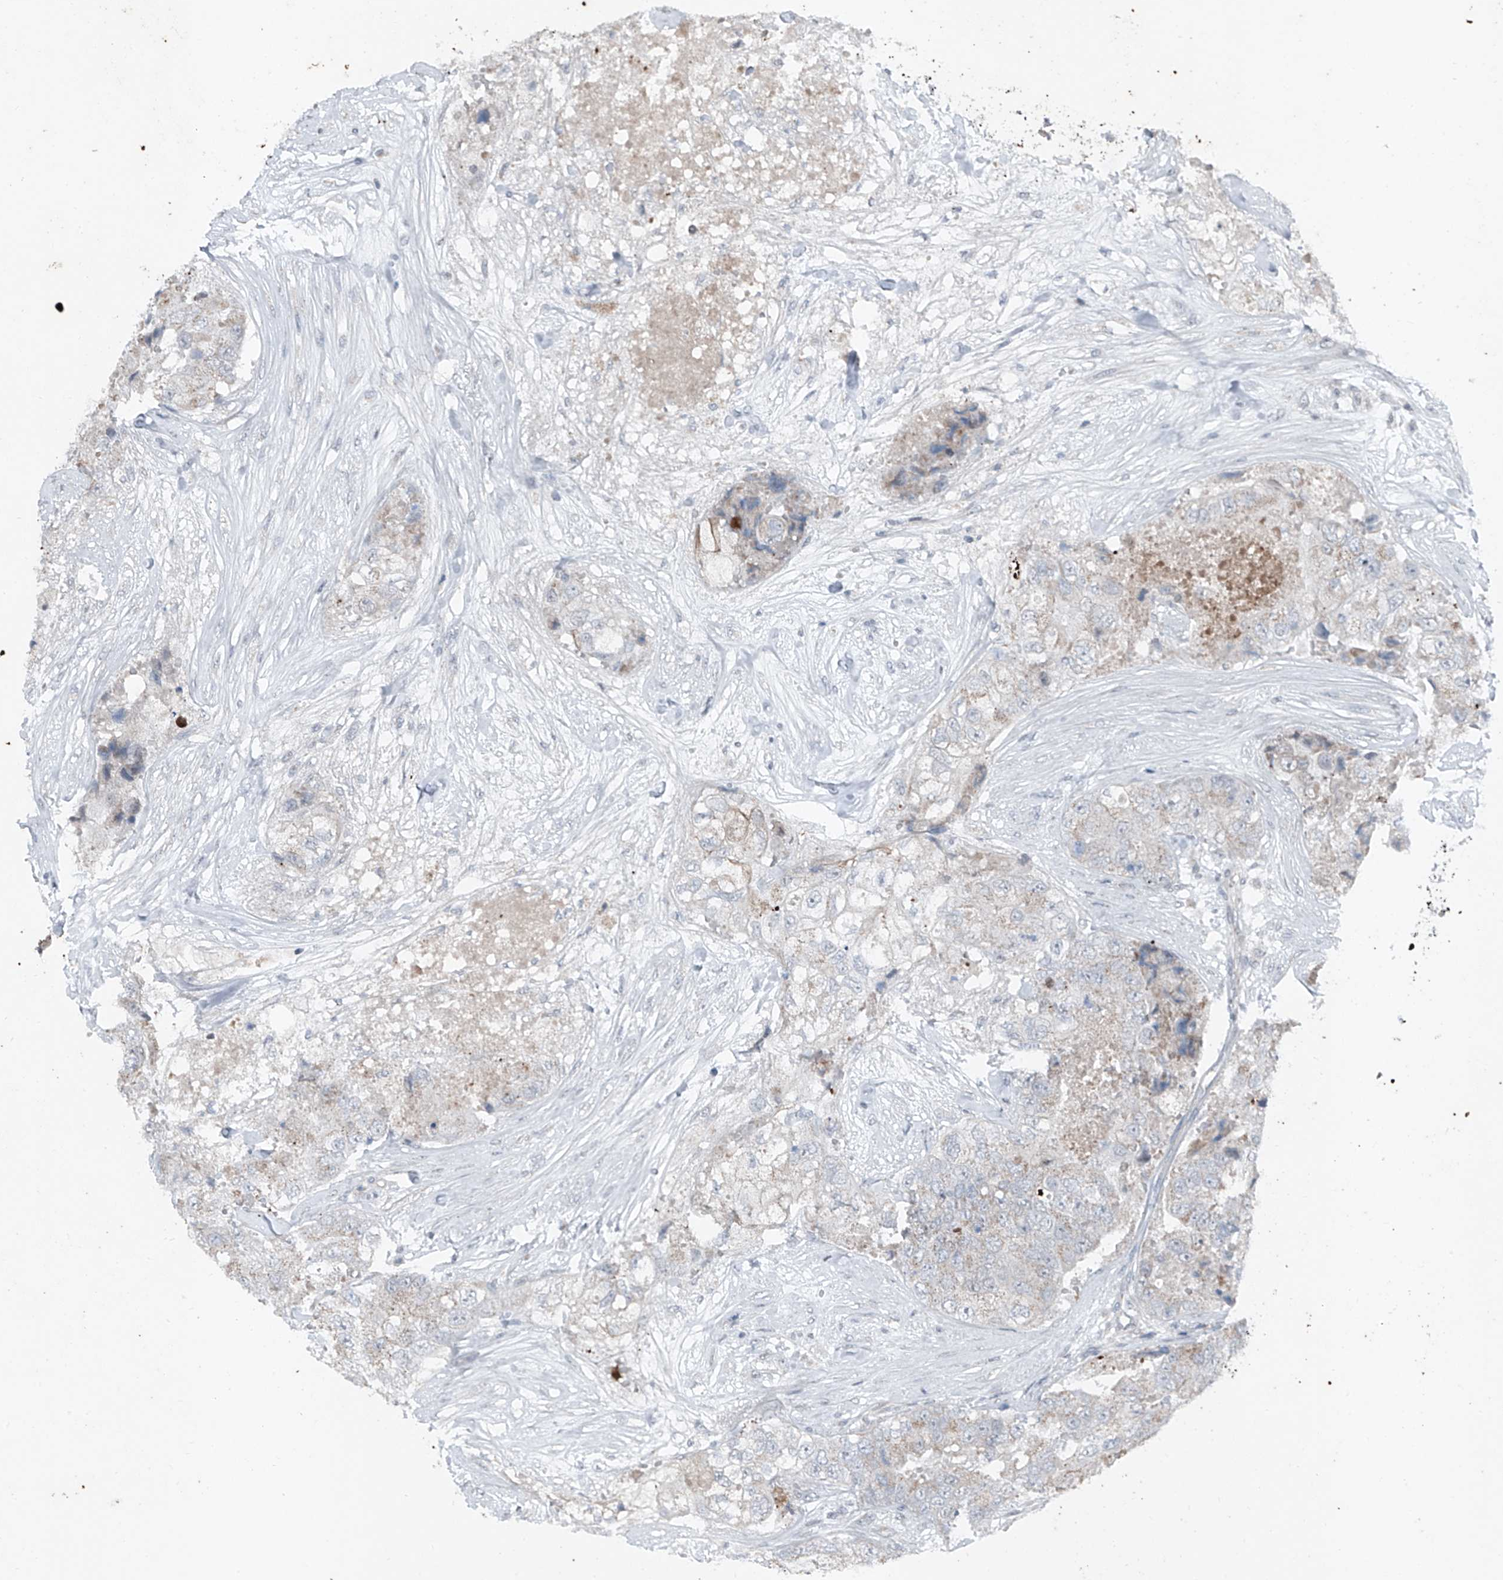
{"staining": {"intensity": "negative", "quantity": "none", "location": "none"}, "tissue": "breast cancer", "cell_type": "Tumor cells", "image_type": "cancer", "snomed": [{"axis": "morphology", "description": "Duct carcinoma"}, {"axis": "topography", "description": "Breast"}], "caption": "Protein analysis of breast cancer (intraductal carcinoma) displays no significant staining in tumor cells.", "gene": "DYRK1B", "patient": {"sex": "female", "age": 62}}